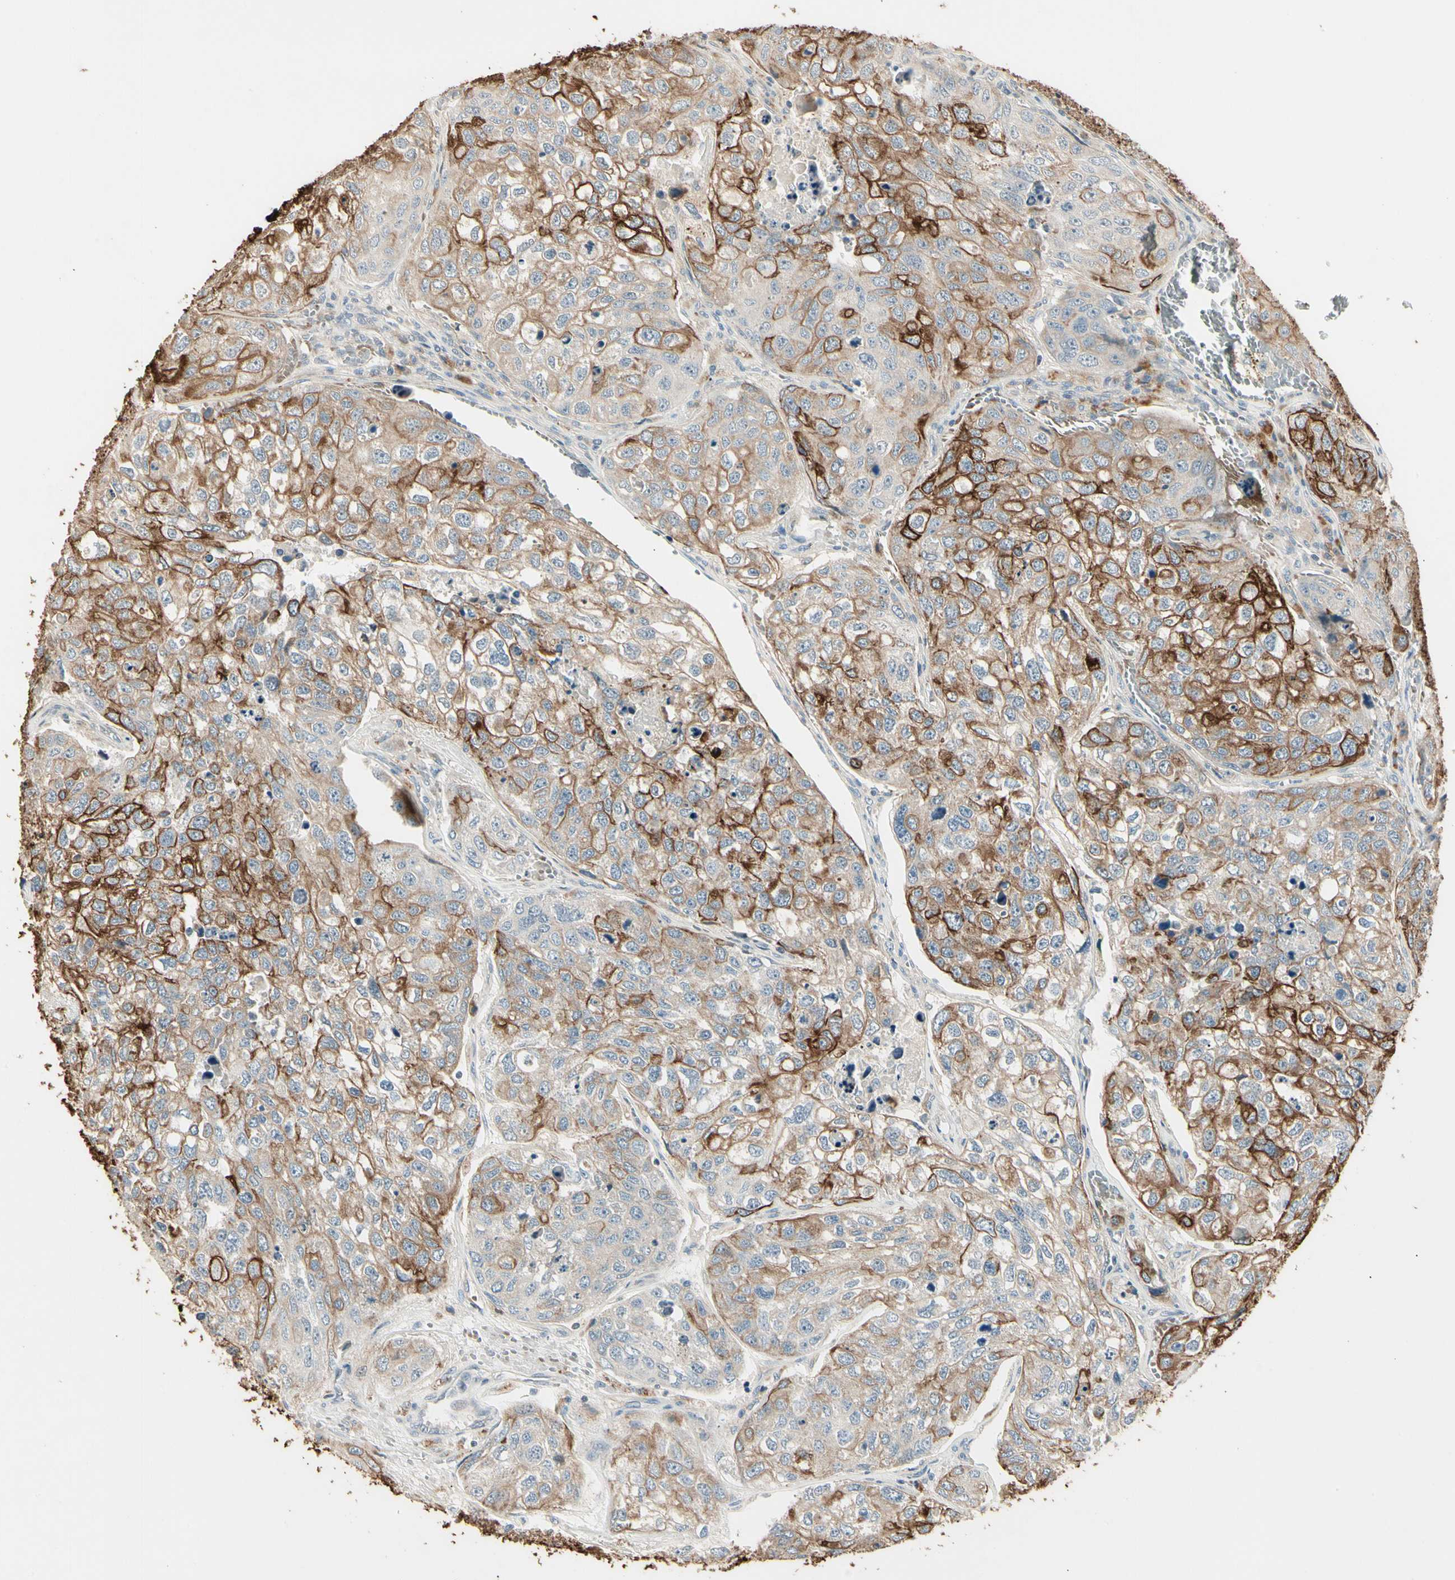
{"staining": {"intensity": "strong", "quantity": ">75%", "location": "cytoplasmic/membranous"}, "tissue": "urothelial cancer", "cell_type": "Tumor cells", "image_type": "cancer", "snomed": [{"axis": "morphology", "description": "Urothelial carcinoma, High grade"}, {"axis": "topography", "description": "Lymph node"}, {"axis": "topography", "description": "Urinary bladder"}], "caption": "About >75% of tumor cells in human high-grade urothelial carcinoma exhibit strong cytoplasmic/membranous protein expression as visualized by brown immunohistochemical staining.", "gene": "SKIL", "patient": {"sex": "male", "age": 51}}